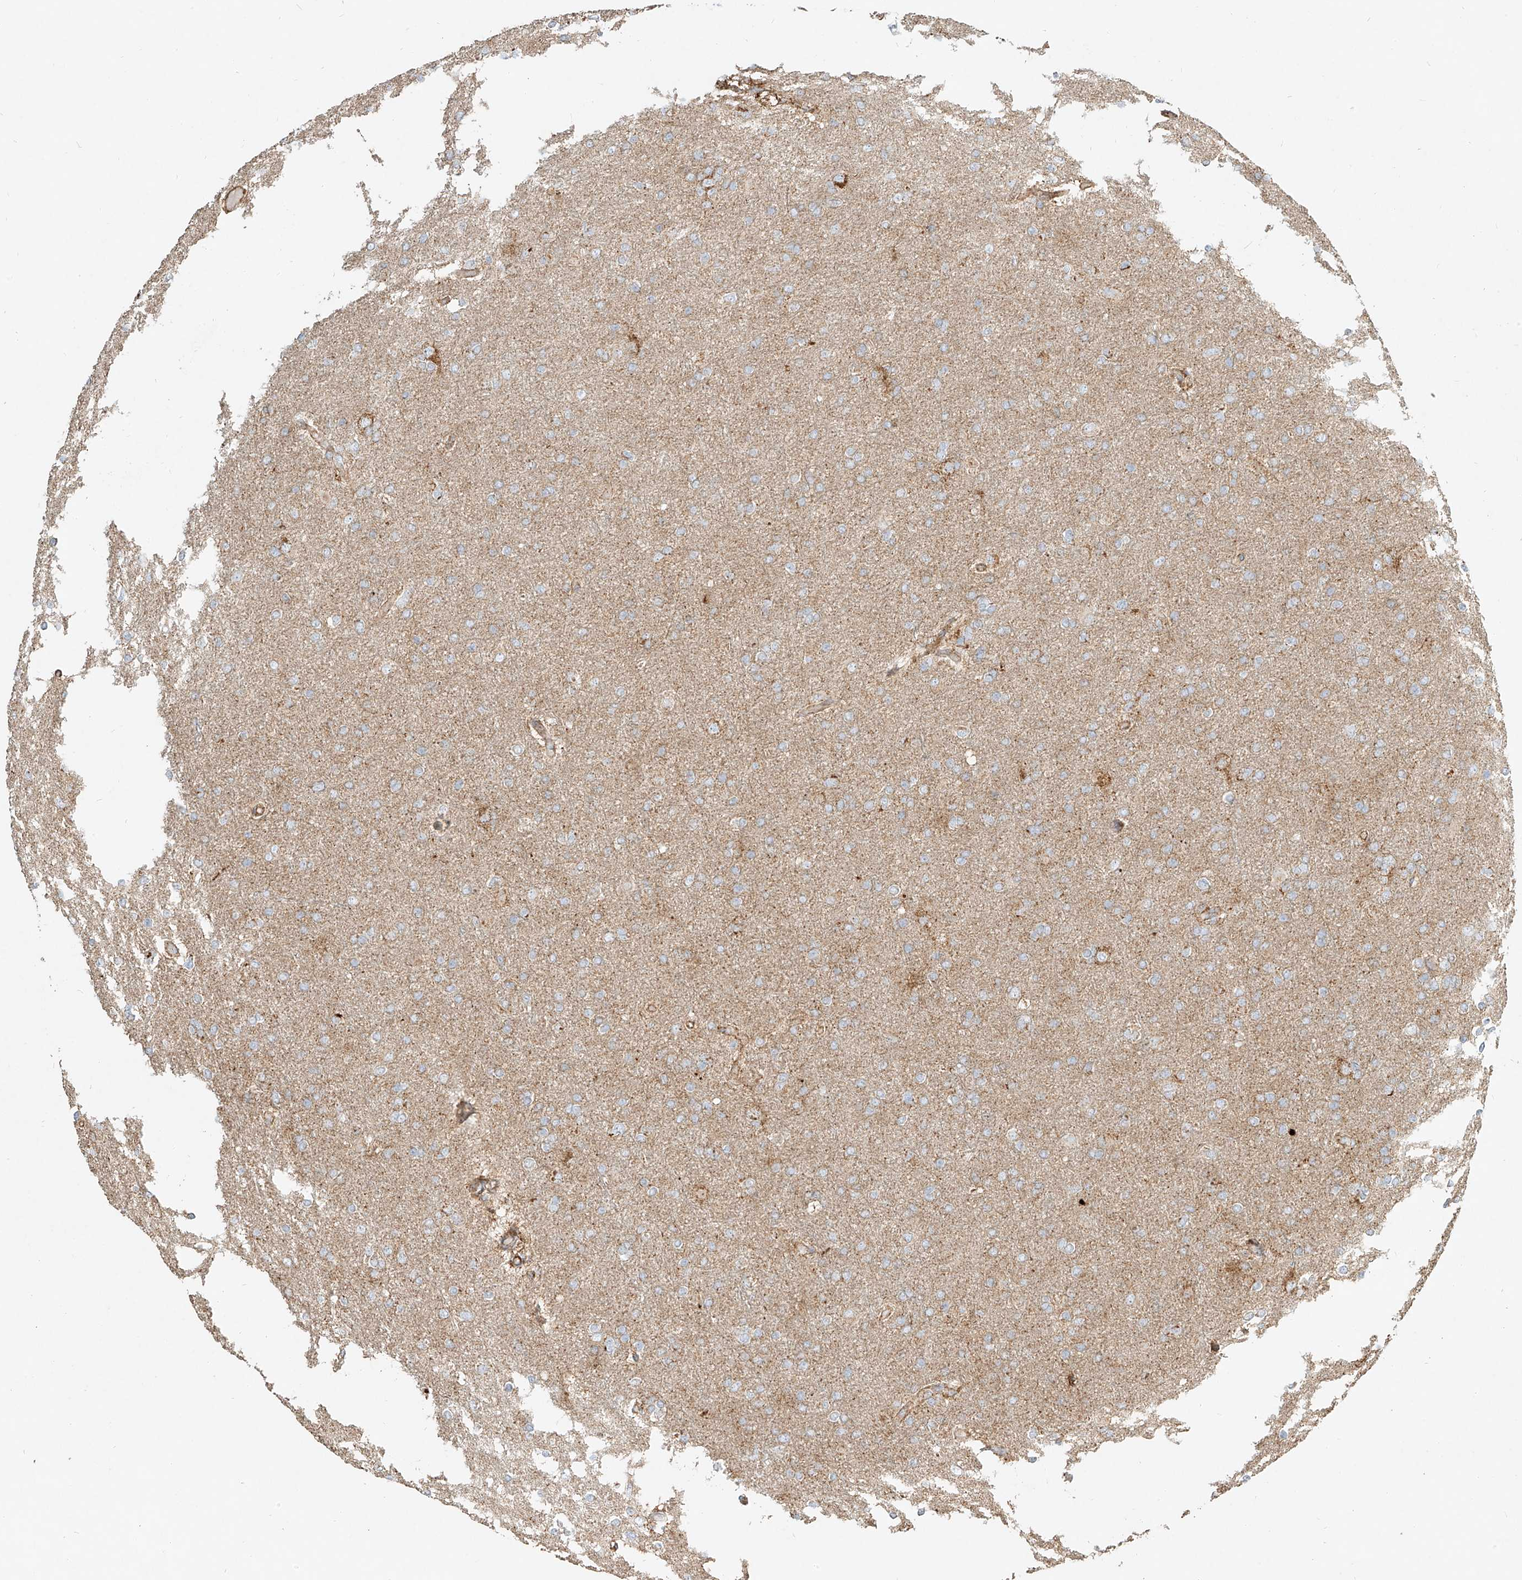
{"staining": {"intensity": "weak", "quantity": "<25%", "location": "cytoplasmic/membranous"}, "tissue": "glioma", "cell_type": "Tumor cells", "image_type": "cancer", "snomed": [{"axis": "morphology", "description": "Glioma, malignant, High grade"}, {"axis": "topography", "description": "Cerebral cortex"}], "caption": "Immunohistochemistry photomicrograph of neoplastic tissue: human malignant high-grade glioma stained with DAB exhibits no significant protein positivity in tumor cells. The staining is performed using DAB (3,3'-diaminobenzidine) brown chromogen with nuclei counter-stained in using hematoxylin.", "gene": "MTX2", "patient": {"sex": "female", "age": 36}}